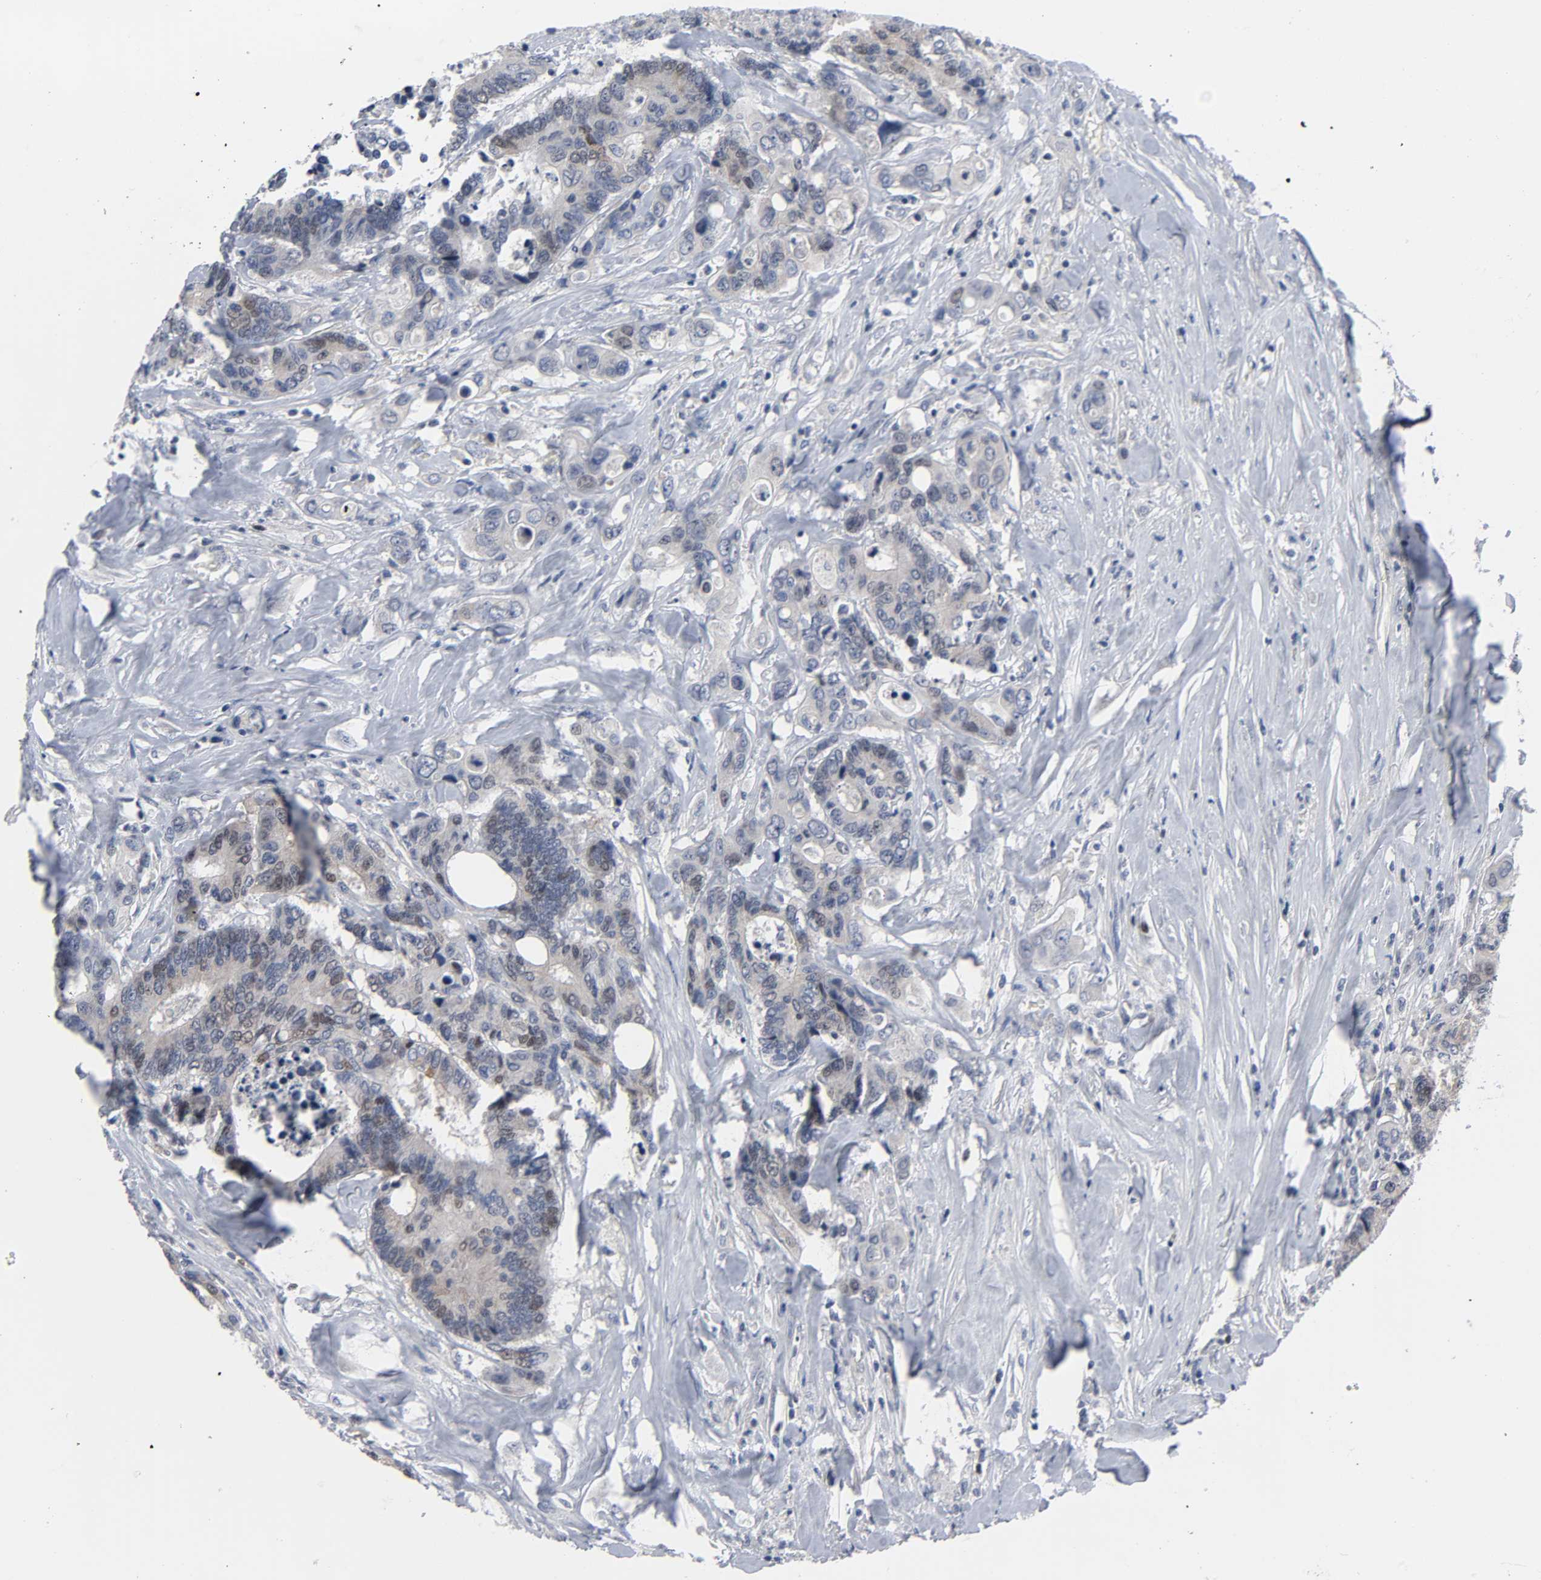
{"staining": {"intensity": "weak", "quantity": "25%-75%", "location": "nuclear"}, "tissue": "colorectal cancer", "cell_type": "Tumor cells", "image_type": "cancer", "snomed": [{"axis": "morphology", "description": "Adenocarcinoma, NOS"}, {"axis": "topography", "description": "Rectum"}], "caption": "High-magnification brightfield microscopy of colorectal cancer stained with DAB (3,3'-diaminobenzidine) (brown) and counterstained with hematoxylin (blue). tumor cells exhibit weak nuclear positivity is seen in approximately25%-75% of cells.", "gene": "WEE1", "patient": {"sex": "male", "age": 55}}